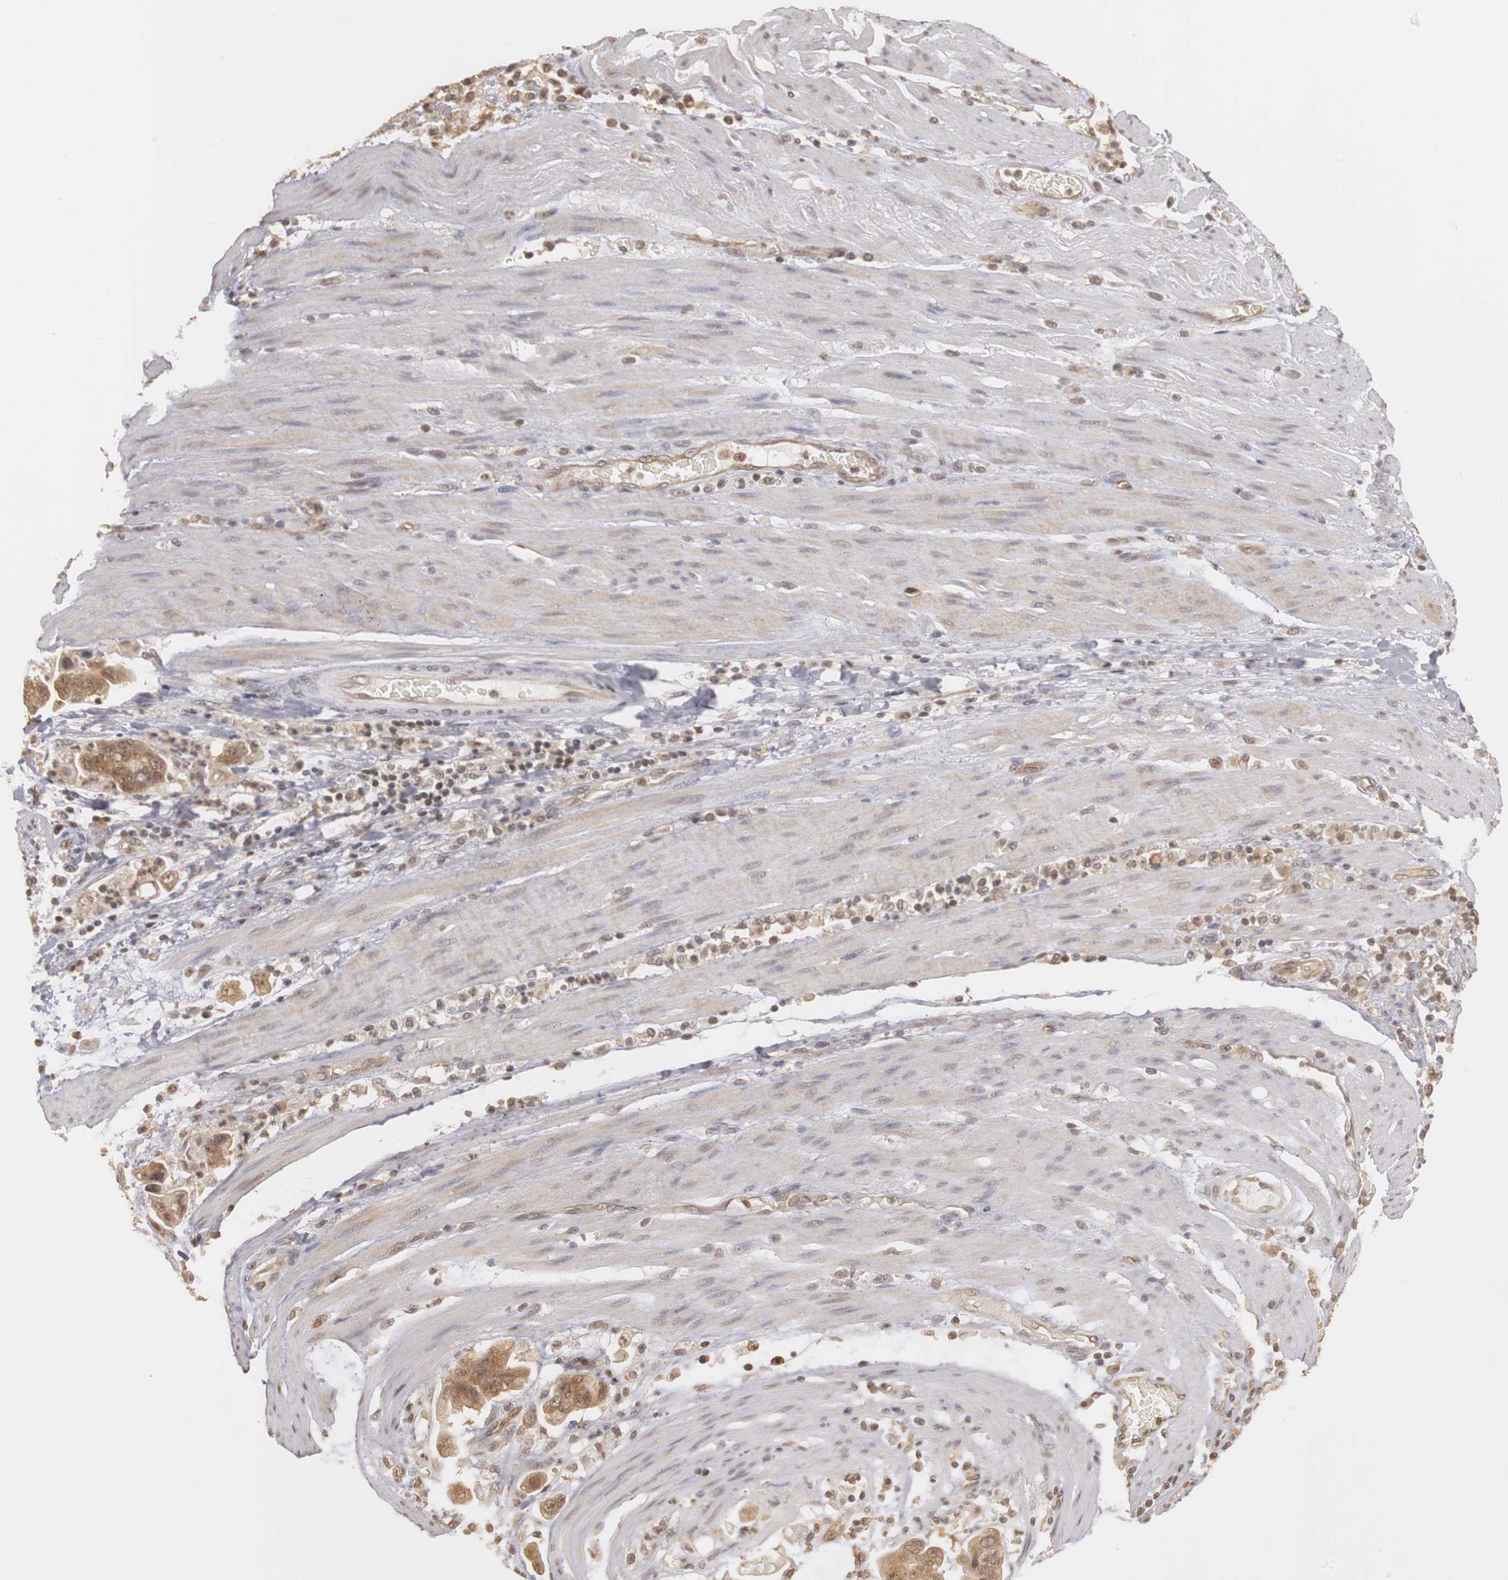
{"staining": {"intensity": "moderate", "quantity": ">75%", "location": "cytoplasmic/membranous,nuclear"}, "tissue": "stomach cancer", "cell_type": "Tumor cells", "image_type": "cancer", "snomed": [{"axis": "morphology", "description": "Adenocarcinoma, NOS"}, {"axis": "topography", "description": "Stomach"}], "caption": "A medium amount of moderate cytoplasmic/membranous and nuclear positivity is present in approximately >75% of tumor cells in stomach cancer tissue.", "gene": "PLEKHA1", "patient": {"sex": "male", "age": 62}}